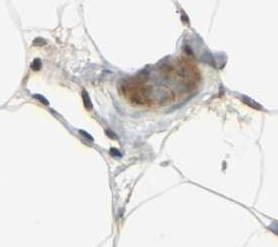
{"staining": {"intensity": "moderate", "quantity": ">75%", "location": "cytoplasmic/membranous,nuclear"}, "tissue": "adipose tissue", "cell_type": "Adipocytes", "image_type": "normal", "snomed": [{"axis": "morphology", "description": "Normal tissue, NOS"}, {"axis": "topography", "description": "Breast"}, {"axis": "topography", "description": "Adipose tissue"}], "caption": "This photomicrograph reveals immunohistochemistry staining of unremarkable adipose tissue, with medium moderate cytoplasmic/membranous,nuclear expression in about >75% of adipocytes.", "gene": "BLNK", "patient": {"sex": "female", "age": 25}}